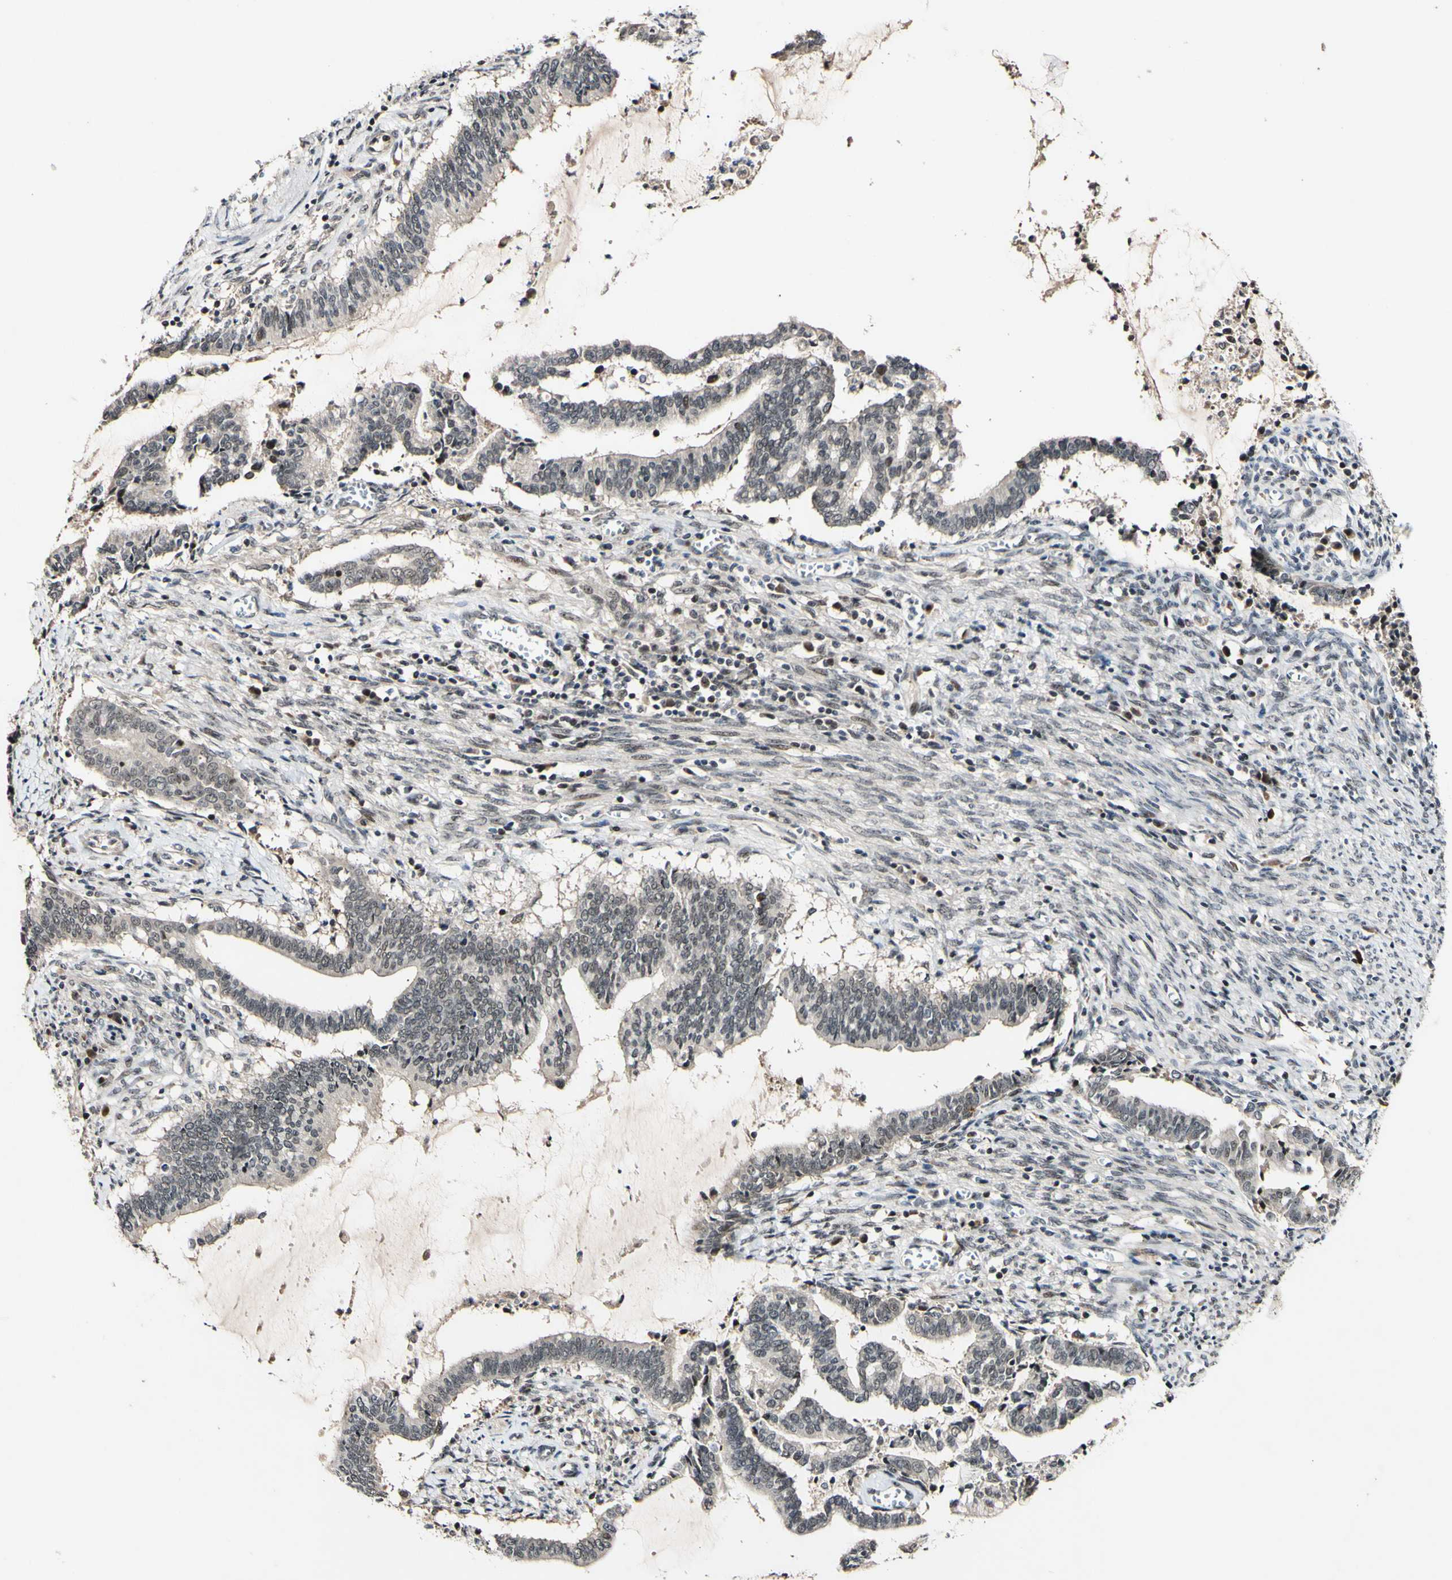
{"staining": {"intensity": "negative", "quantity": "none", "location": "none"}, "tissue": "cervical cancer", "cell_type": "Tumor cells", "image_type": "cancer", "snomed": [{"axis": "morphology", "description": "Adenocarcinoma, NOS"}, {"axis": "topography", "description": "Cervix"}], "caption": "Photomicrograph shows no protein staining in tumor cells of cervical cancer (adenocarcinoma) tissue.", "gene": "POLR2F", "patient": {"sex": "female", "age": 44}}